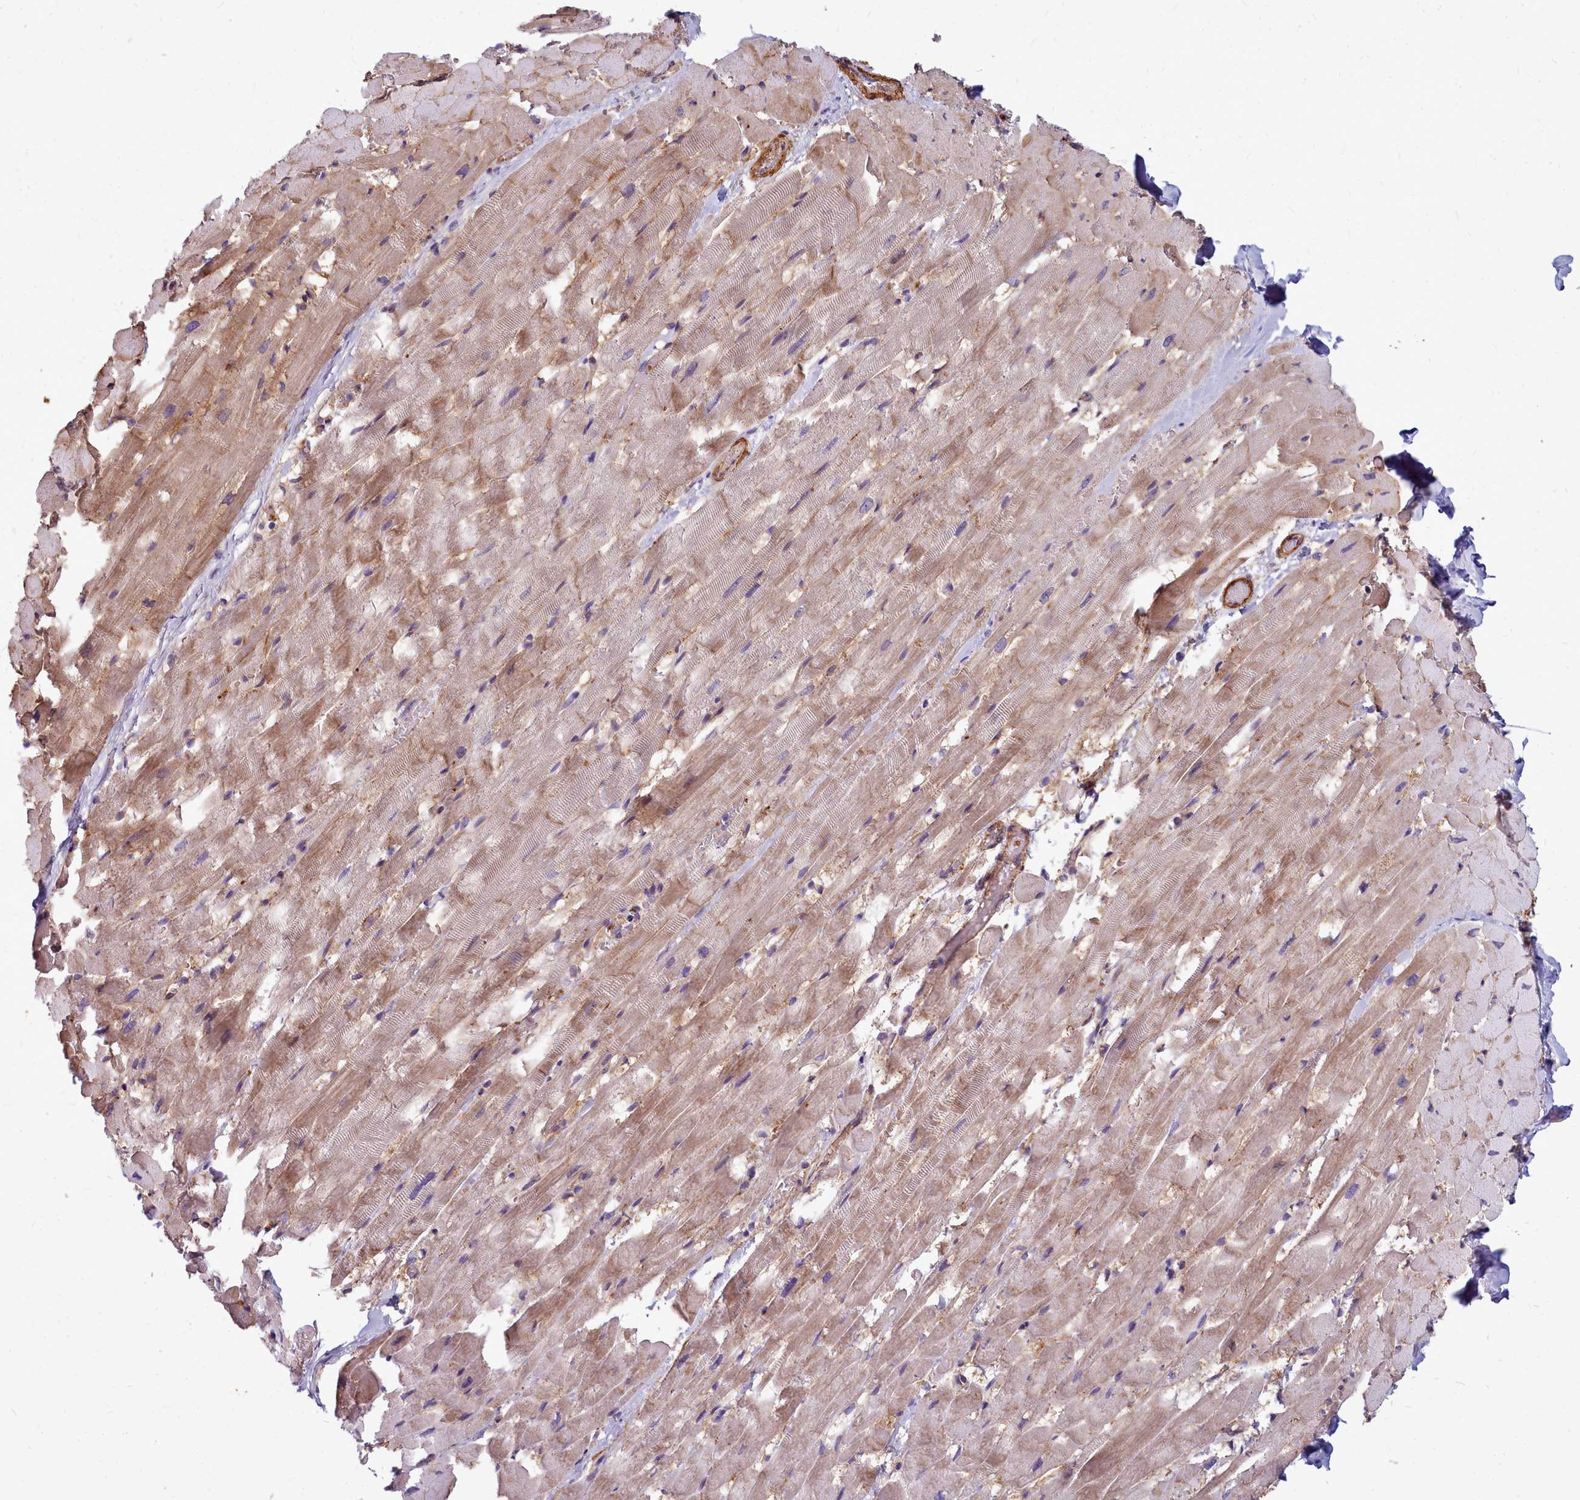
{"staining": {"intensity": "moderate", "quantity": ">75%", "location": "cytoplasmic/membranous"}, "tissue": "heart muscle", "cell_type": "Cardiomyocytes", "image_type": "normal", "snomed": [{"axis": "morphology", "description": "Normal tissue, NOS"}, {"axis": "topography", "description": "Heart"}], "caption": "Immunohistochemistry (IHC) histopathology image of normal human heart muscle stained for a protein (brown), which shows medium levels of moderate cytoplasmic/membranous expression in about >75% of cardiomyocytes.", "gene": "TTC5", "patient": {"sex": "male", "age": 37}}